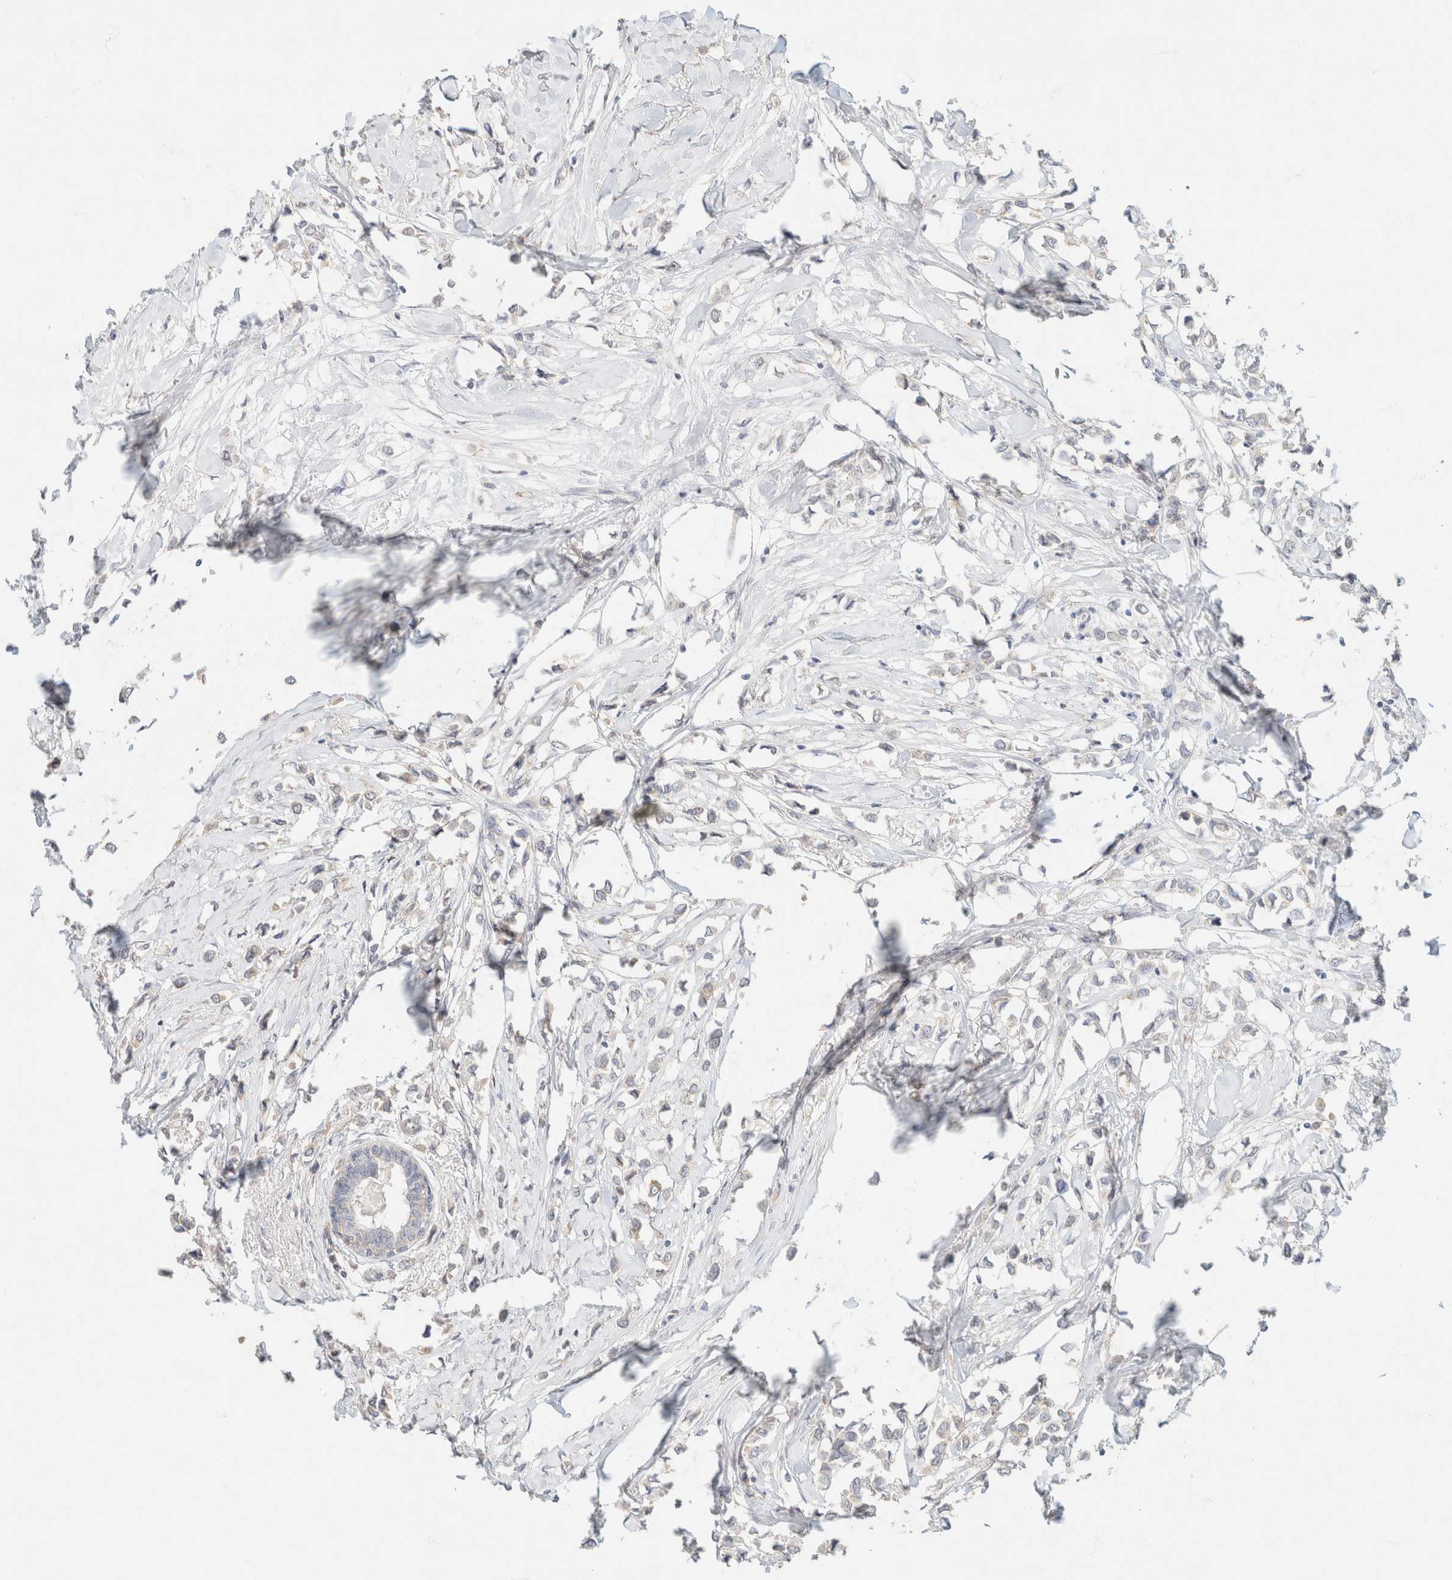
{"staining": {"intensity": "weak", "quantity": "<25%", "location": "cytoplasmic/membranous"}, "tissue": "breast cancer", "cell_type": "Tumor cells", "image_type": "cancer", "snomed": [{"axis": "morphology", "description": "Lobular carcinoma"}, {"axis": "topography", "description": "Breast"}], "caption": "DAB (3,3'-diaminobenzidine) immunohistochemical staining of human breast cancer demonstrates no significant positivity in tumor cells.", "gene": "CA12", "patient": {"sex": "female", "age": 51}}